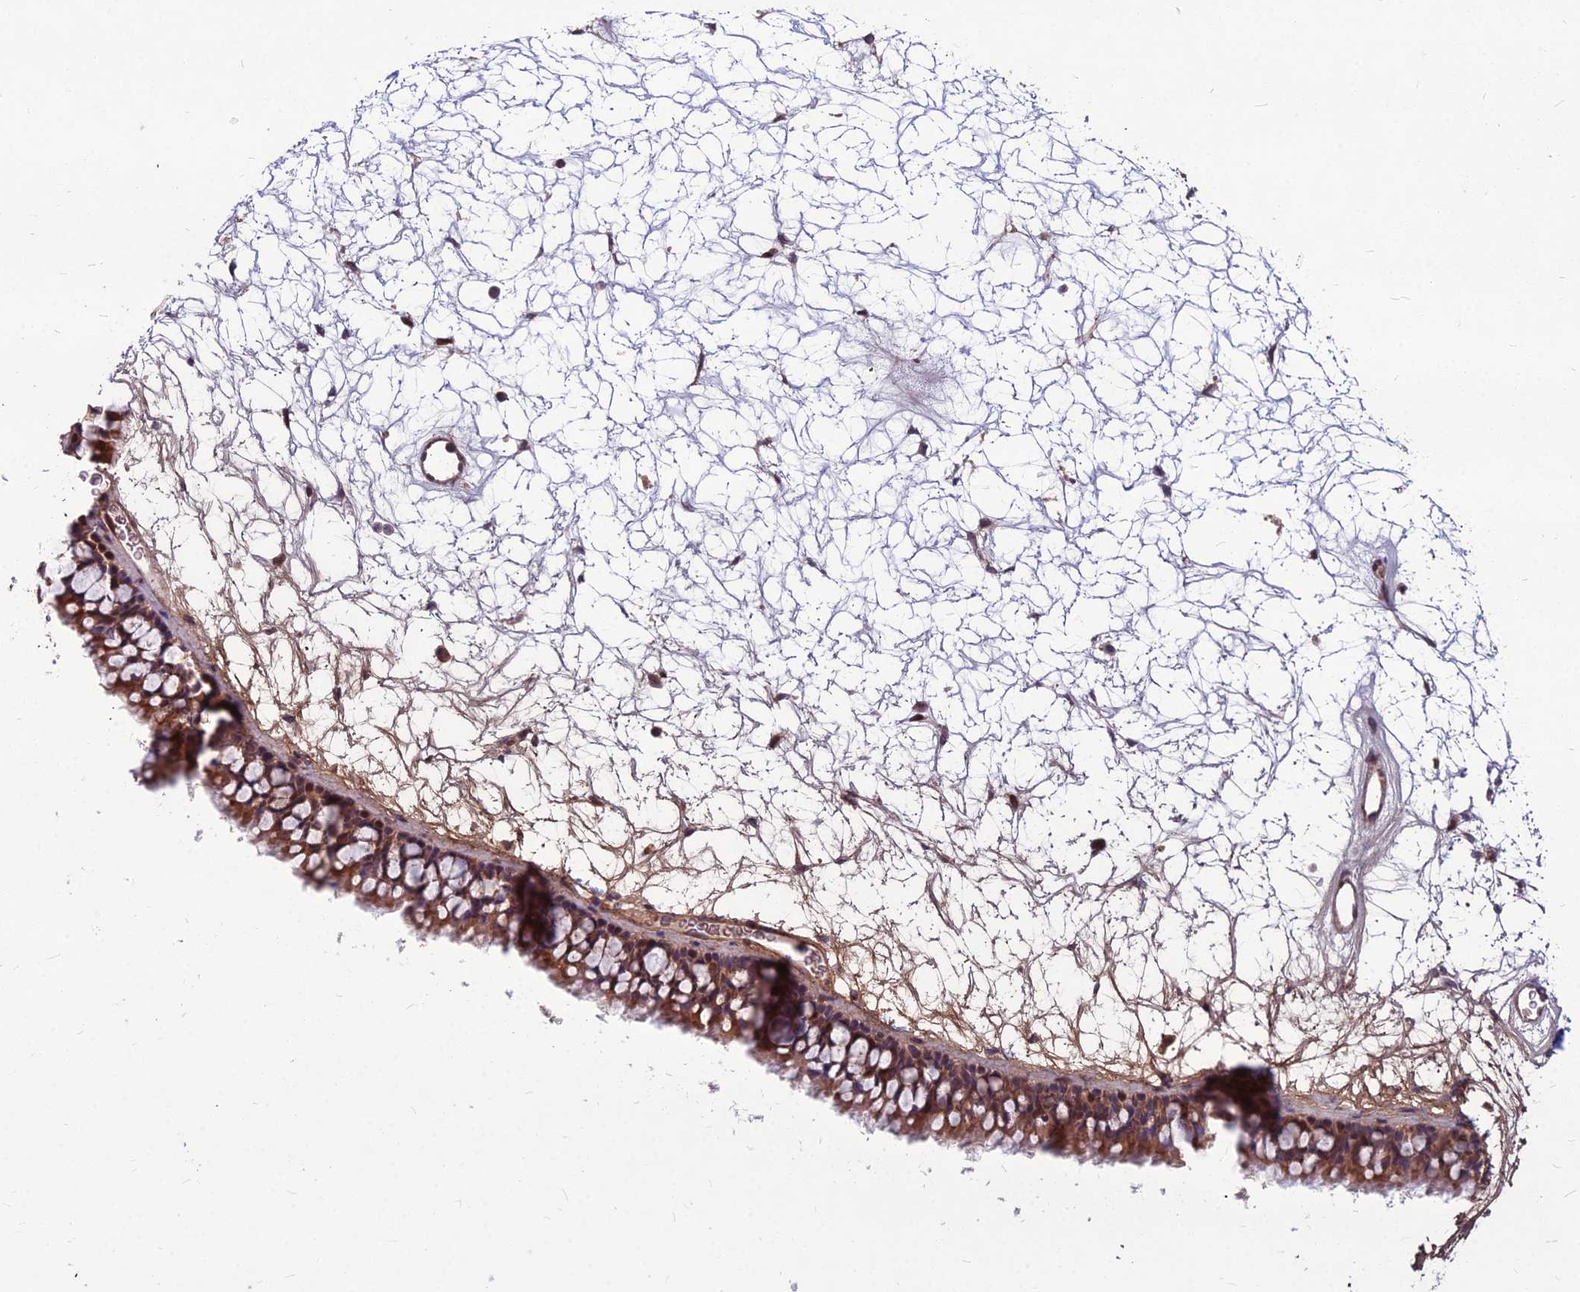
{"staining": {"intensity": "strong", "quantity": ">75%", "location": "cytoplasmic/membranous"}, "tissue": "nasopharynx", "cell_type": "Respiratory epithelial cells", "image_type": "normal", "snomed": [{"axis": "morphology", "description": "Normal tissue, NOS"}, {"axis": "topography", "description": "Nasopharynx"}], "caption": "Immunohistochemistry photomicrograph of benign nasopharynx: nasopharynx stained using IHC exhibits high levels of strong protein expression localized specifically in the cytoplasmic/membranous of respiratory epithelial cells, appearing as a cytoplasmic/membranous brown color.", "gene": "MFSD8", "patient": {"sex": "male", "age": 64}}